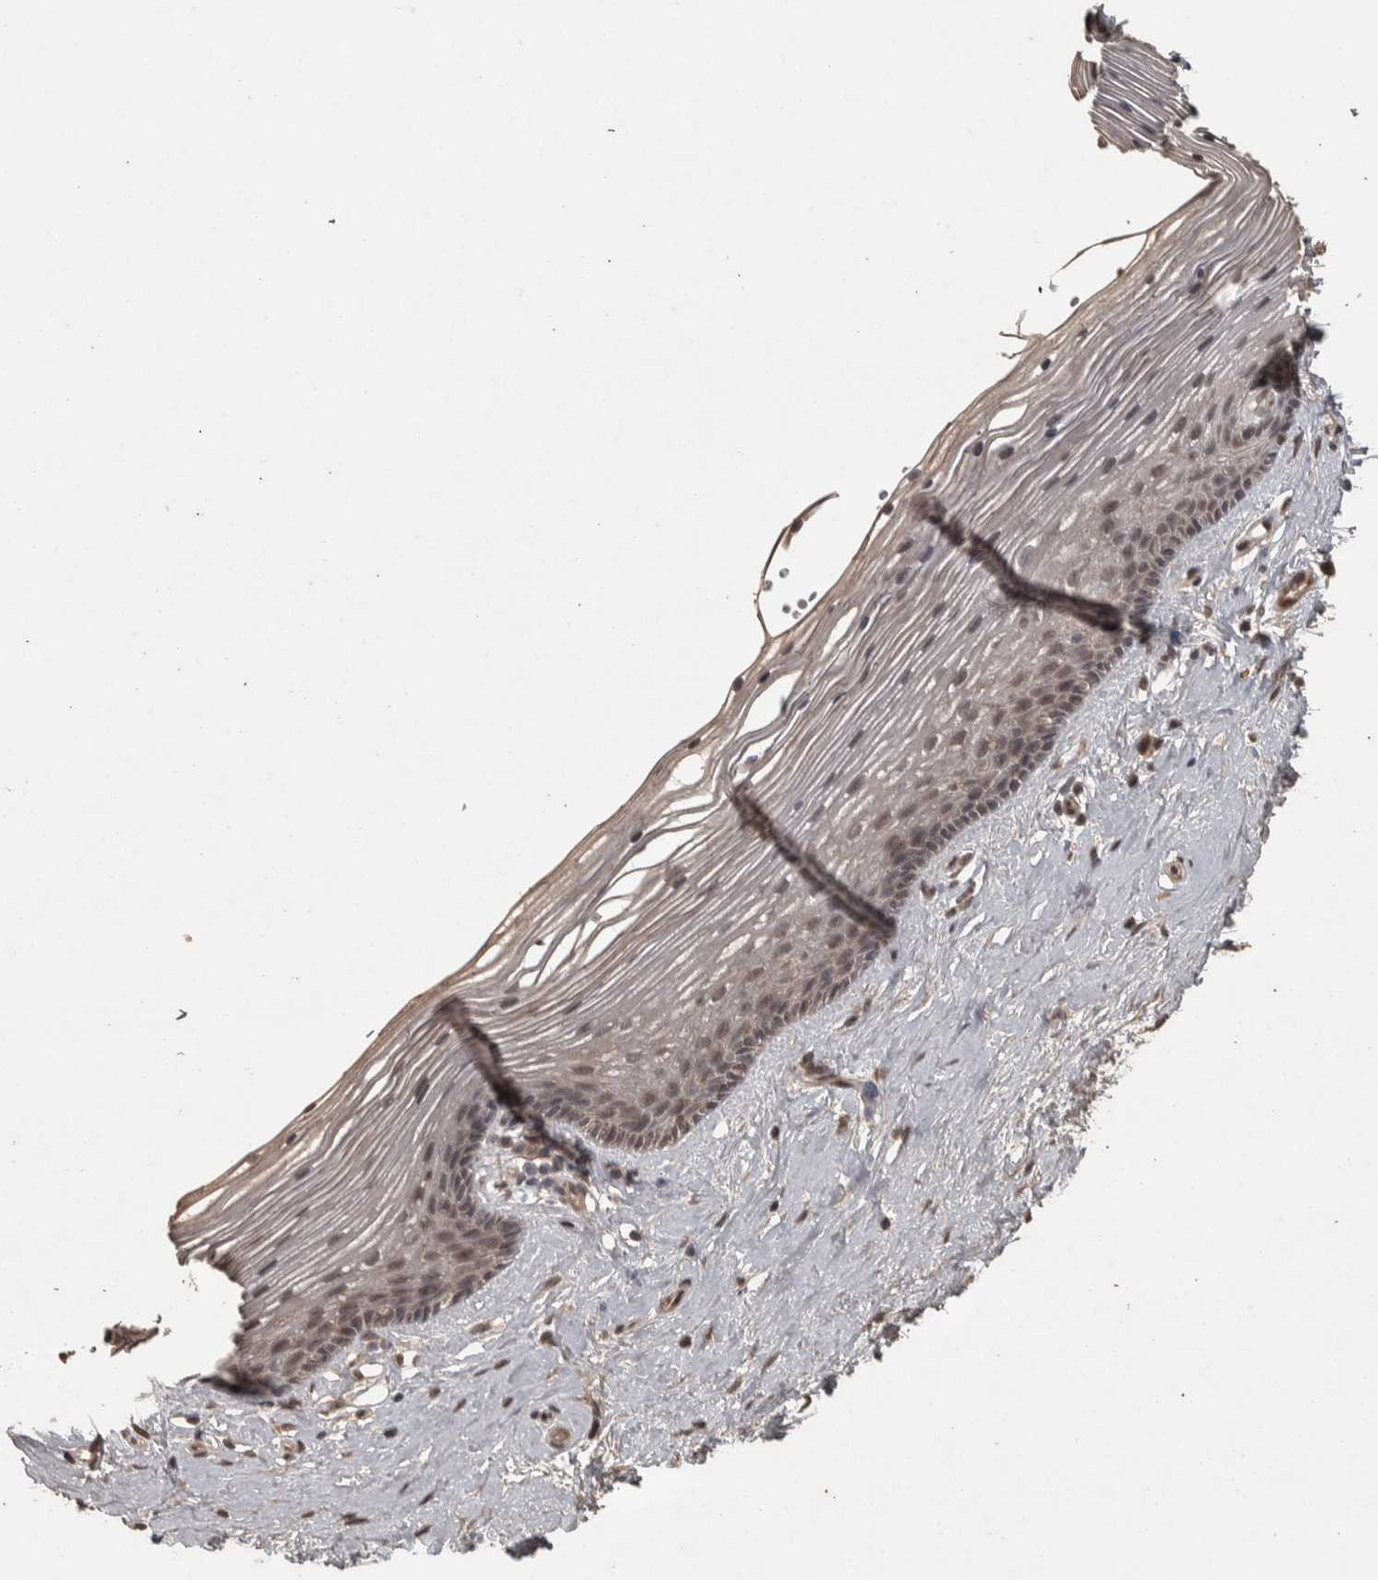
{"staining": {"intensity": "moderate", "quantity": "25%-75%", "location": "nuclear"}, "tissue": "vagina", "cell_type": "Squamous epithelial cells", "image_type": "normal", "snomed": [{"axis": "morphology", "description": "Normal tissue, NOS"}, {"axis": "topography", "description": "Vagina"}], "caption": "This photomicrograph exhibits benign vagina stained with immunohistochemistry to label a protein in brown. The nuclear of squamous epithelial cells show moderate positivity for the protein. Nuclei are counter-stained blue.", "gene": "ACO1", "patient": {"sex": "female", "age": 46}}